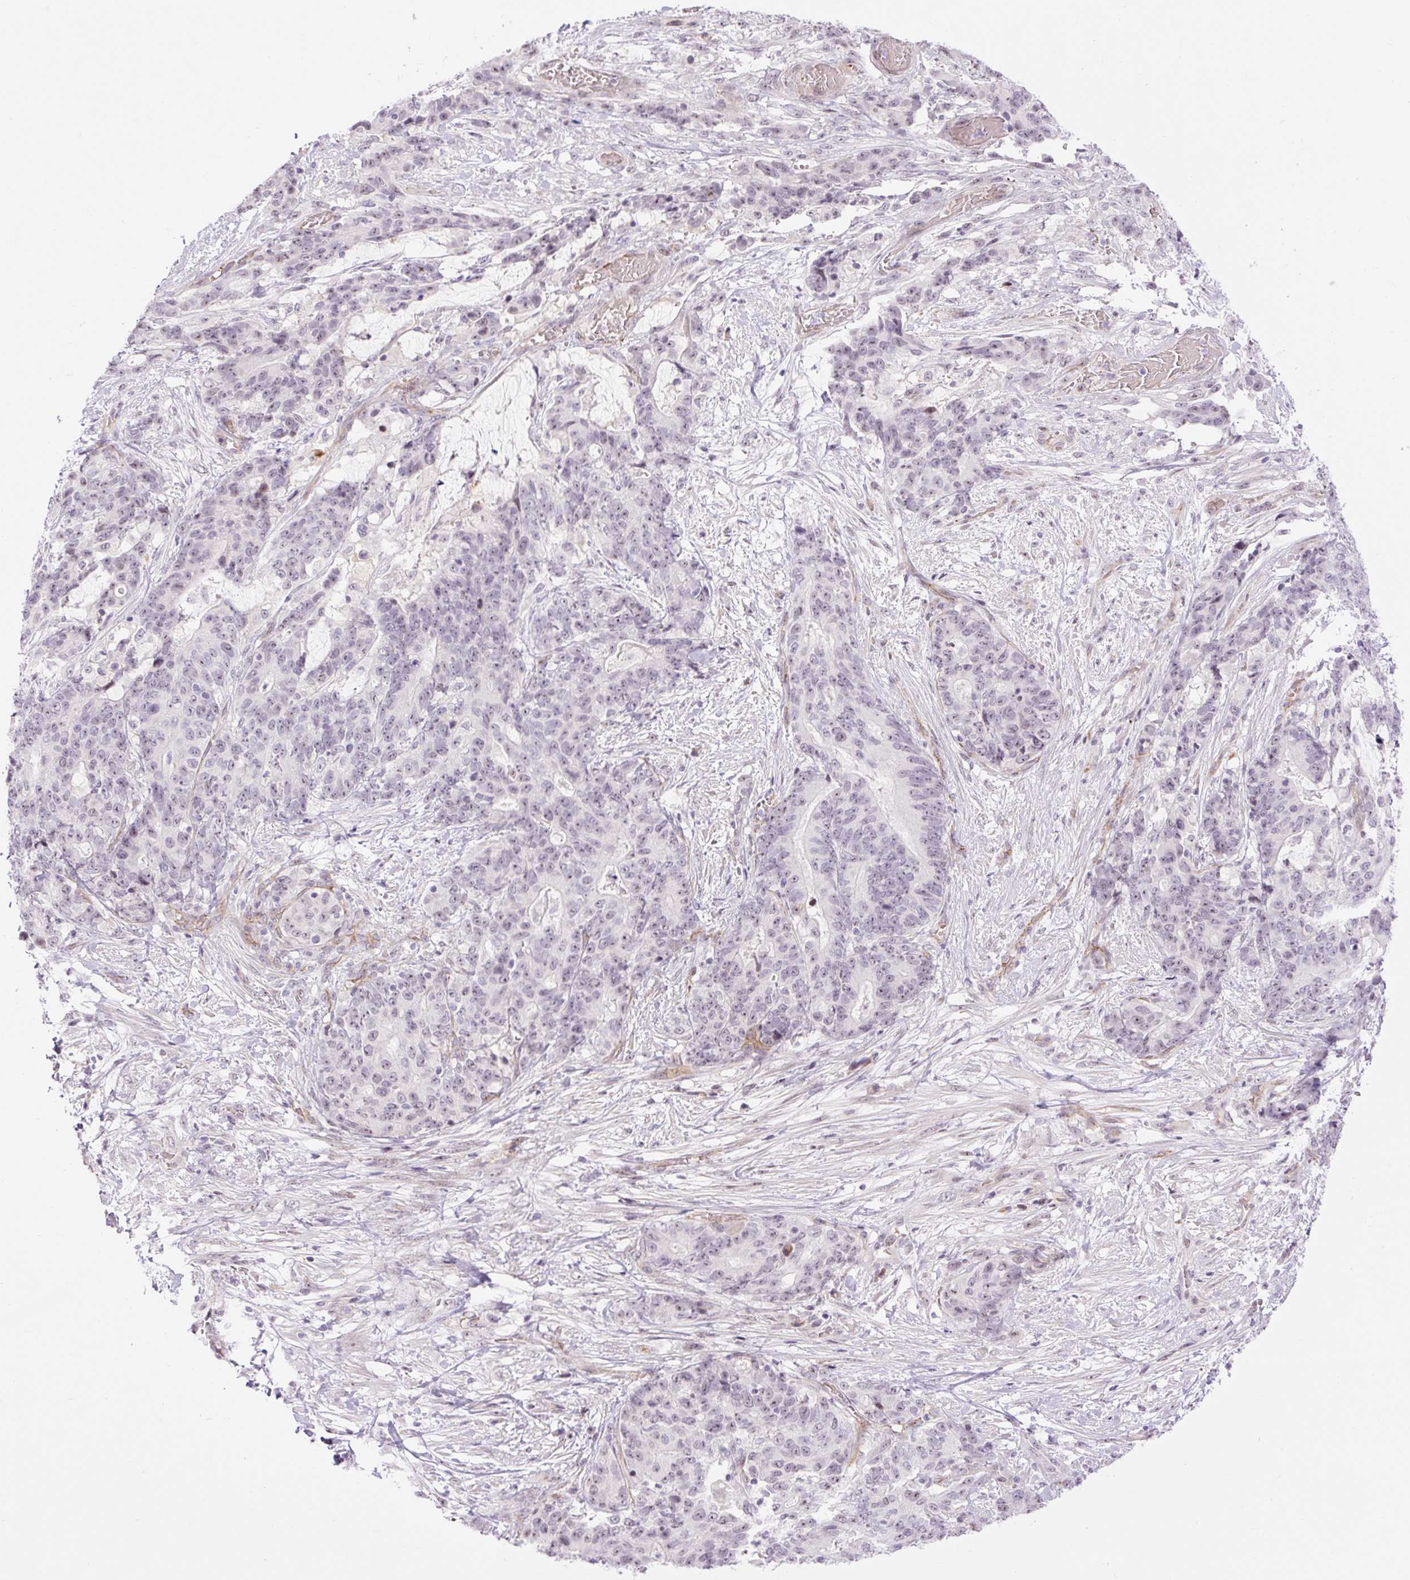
{"staining": {"intensity": "weak", "quantity": "25%-75%", "location": "nuclear"}, "tissue": "stomach cancer", "cell_type": "Tumor cells", "image_type": "cancer", "snomed": [{"axis": "morphology", "description": "Normal tissue, NOS"}, {"axis": "morphology", "description": "Adenocarcinoma, NOS"}, {"axis": "topography", "description": "Stomach"}], "caption": "A brown stain highlights weak nuclear staining of a protein in stomach cancer tumor cells.", "gene": "ZNF417", "patient": {"sex": "female", "age": 64}}